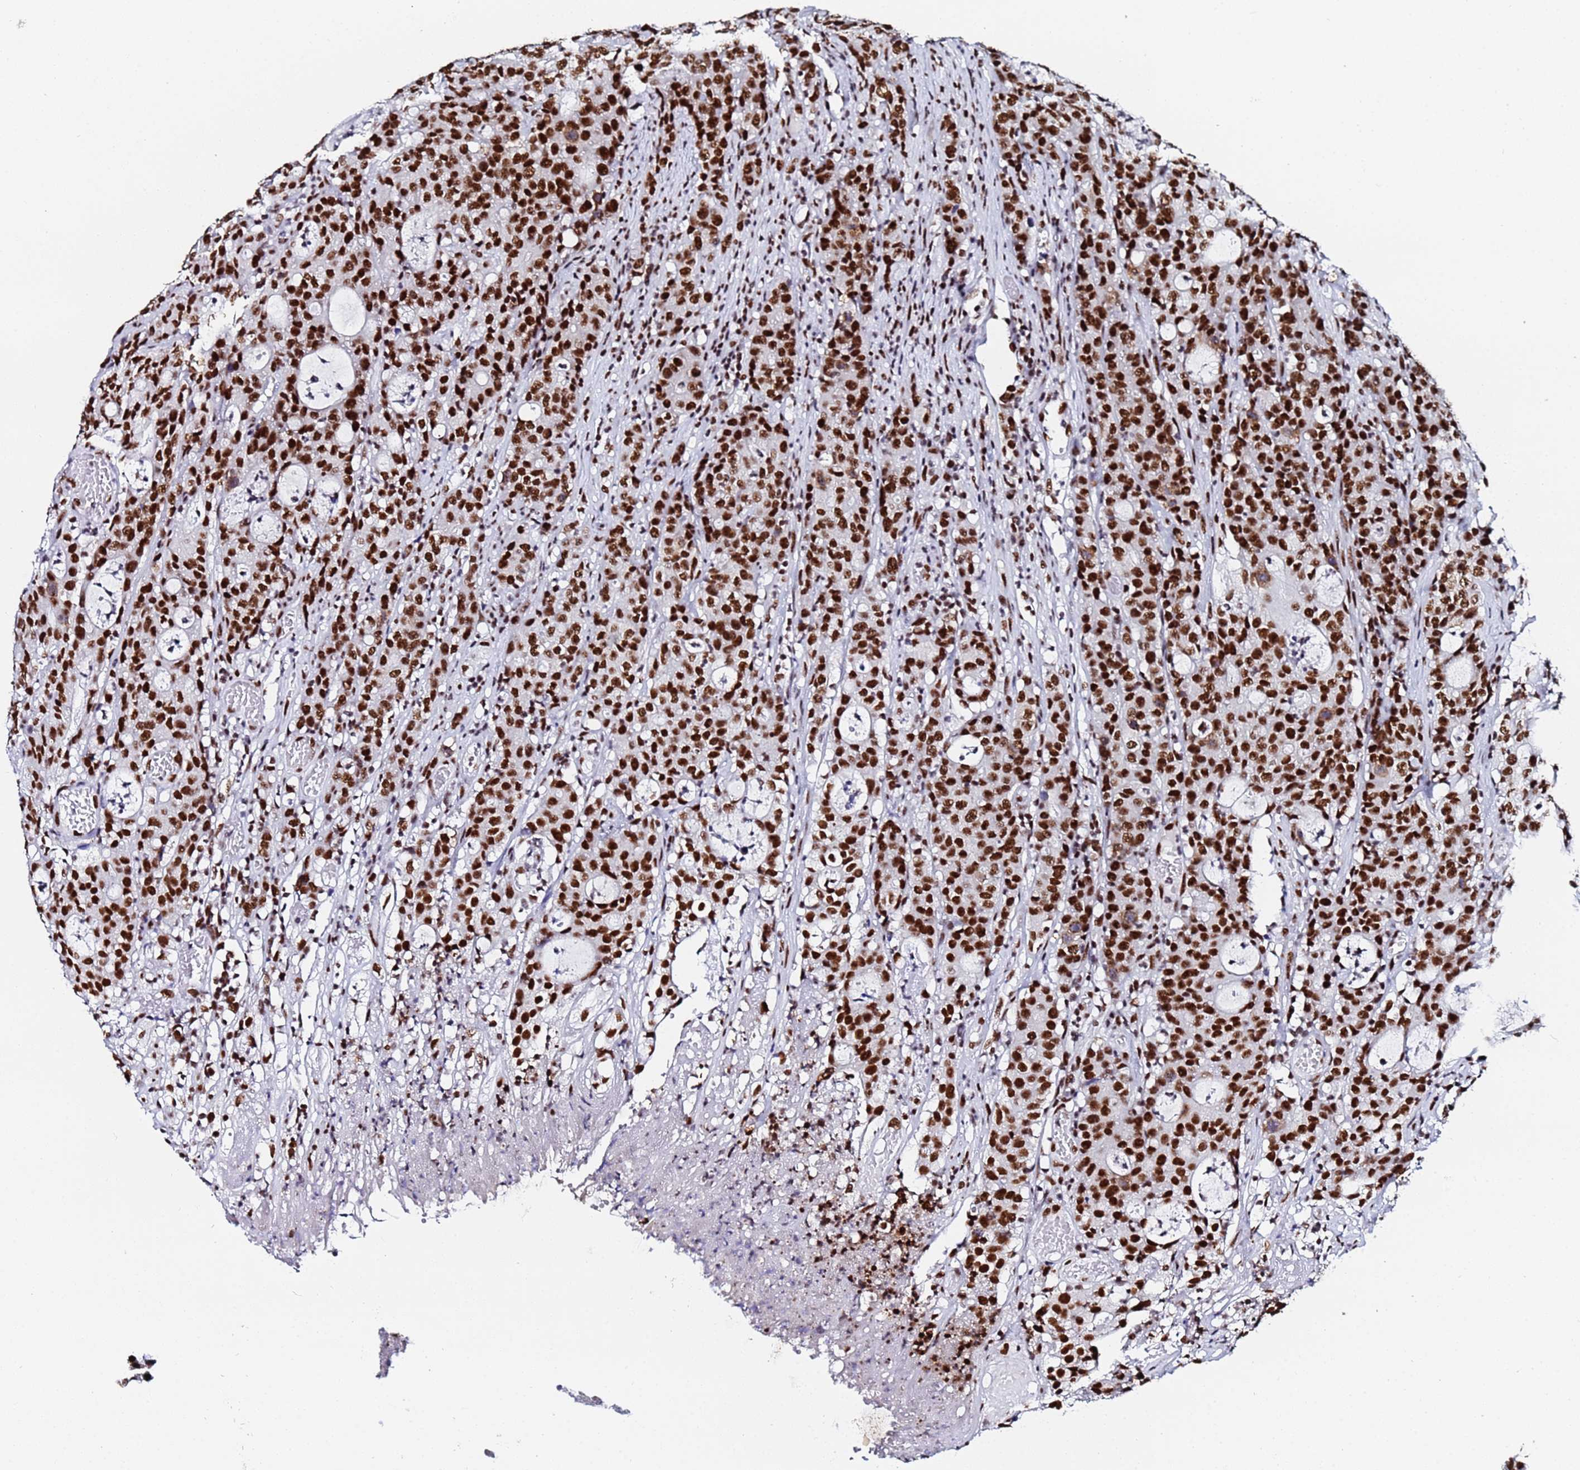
{"staining": {"intensity": "strong", "quantity": ">75%", "location": "nuclear"}, "tissue": "colorectal cancer", "cell_type": "Tumor cells", "image_type": "cancer", "snomed": [{"axis": "morphology", "description": "Adenocarcinoma, NOS"}, {"axis": "topography", "description": "Colon"}], "caption": "This photomicrograph demonstrates immunohistochemistry staining of human colorectal cancer (adenocarcinoma), with high strong nuclear staining in approximately >75% of tumor cells.", "gene": "SNRPA1", "patient": {"sex": "male", "age": 83}}